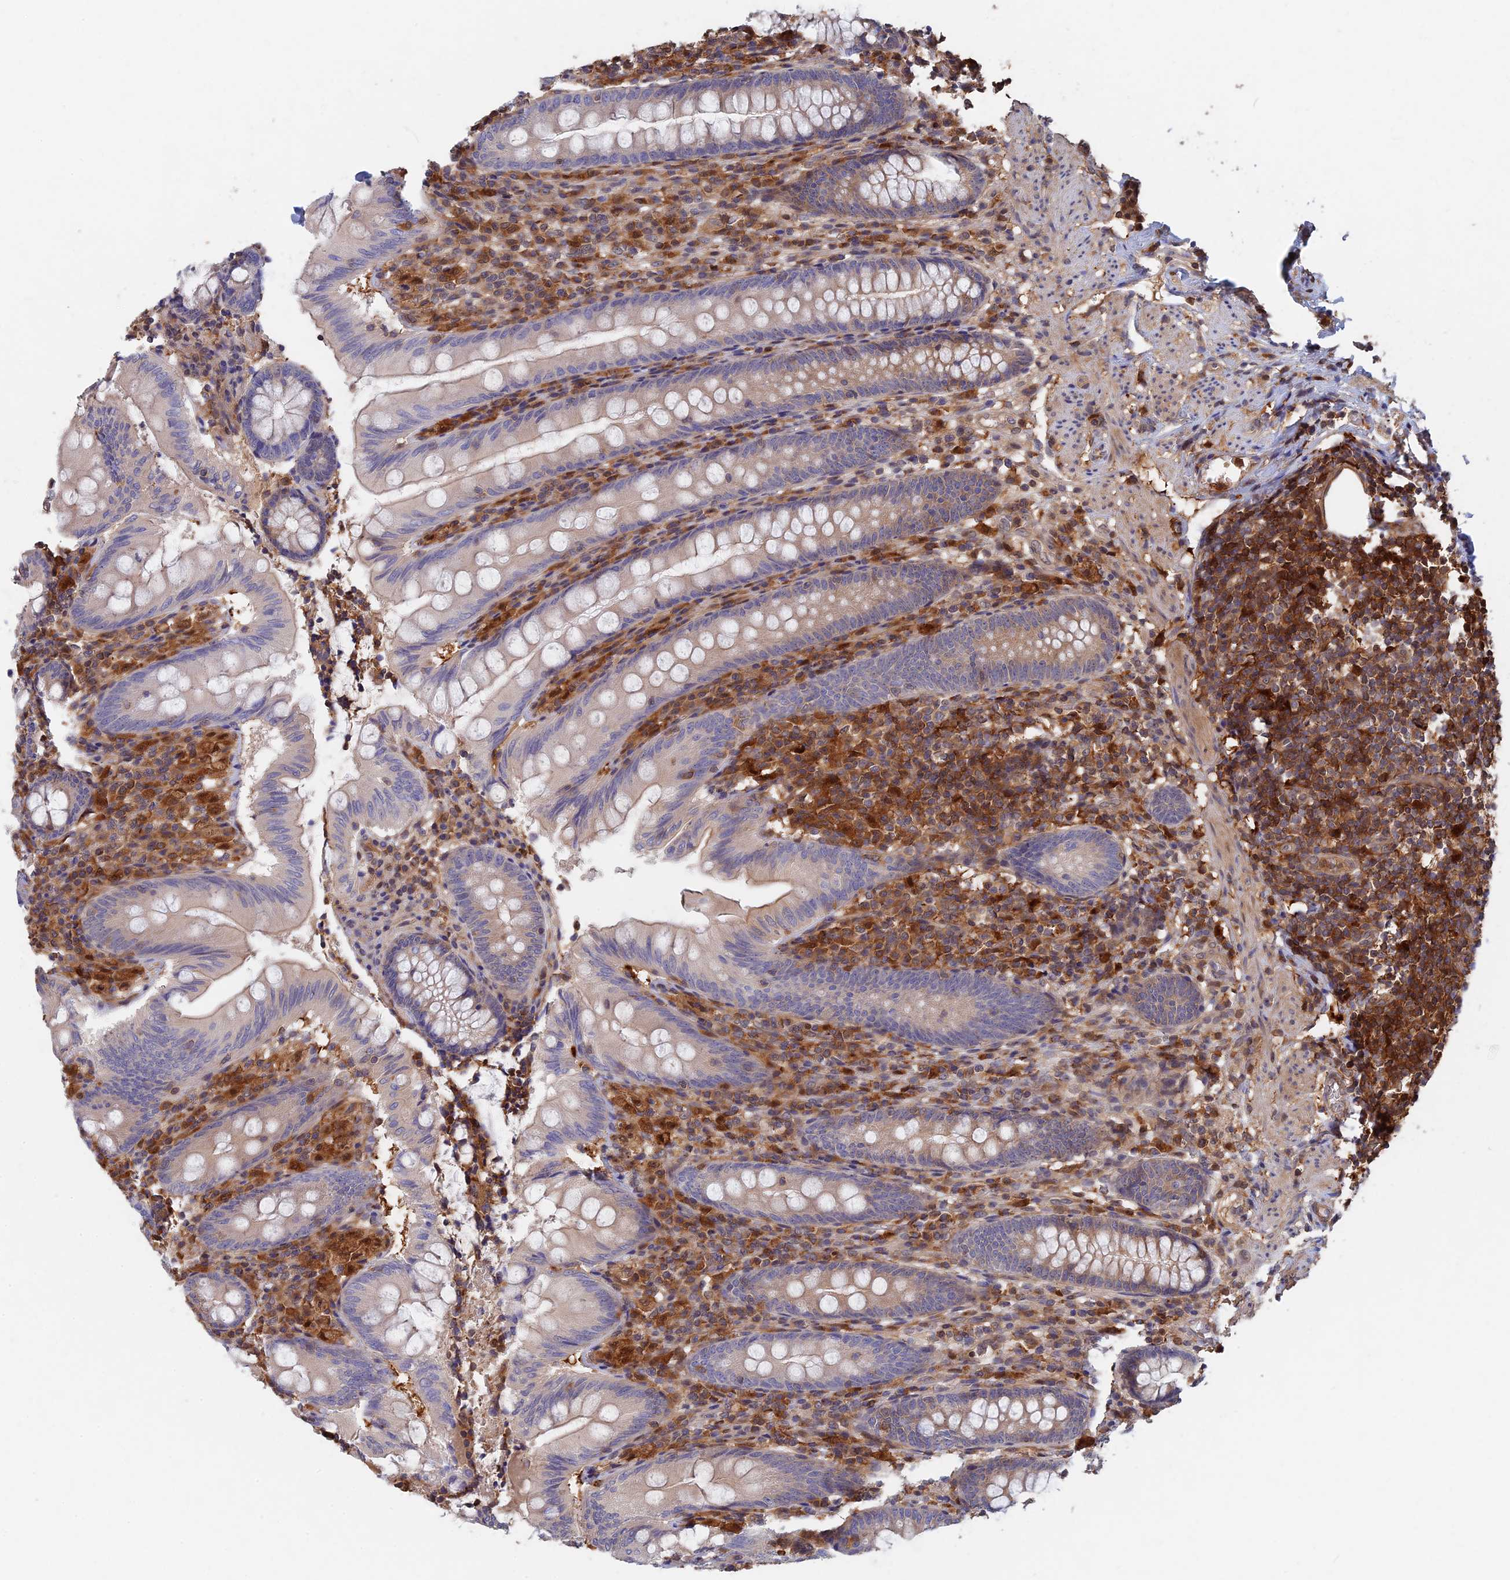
{"staining": {"intensity": "weak", "quantity": "<25%", "location": "cytoplasmic/membranous"}, "tissue": "appendix", "cell_type": "Glandular cells", "image_type": "normal", "snomed": [{"axis": "morphology", "description": "Normal tissue, NOS"}, {"axis": "topography", "description": "Appendix"}], "caption": "IHC micrograph of normal appendix: human appendix stained with DAB (3,3'-diaminobenzidine) demonstrates no significant protein staining in glandular cells. (IHC, brightfield microscopy, high magnification).", "gene": "BLVRA", "patient": {"sex": "male", "age": 55}}